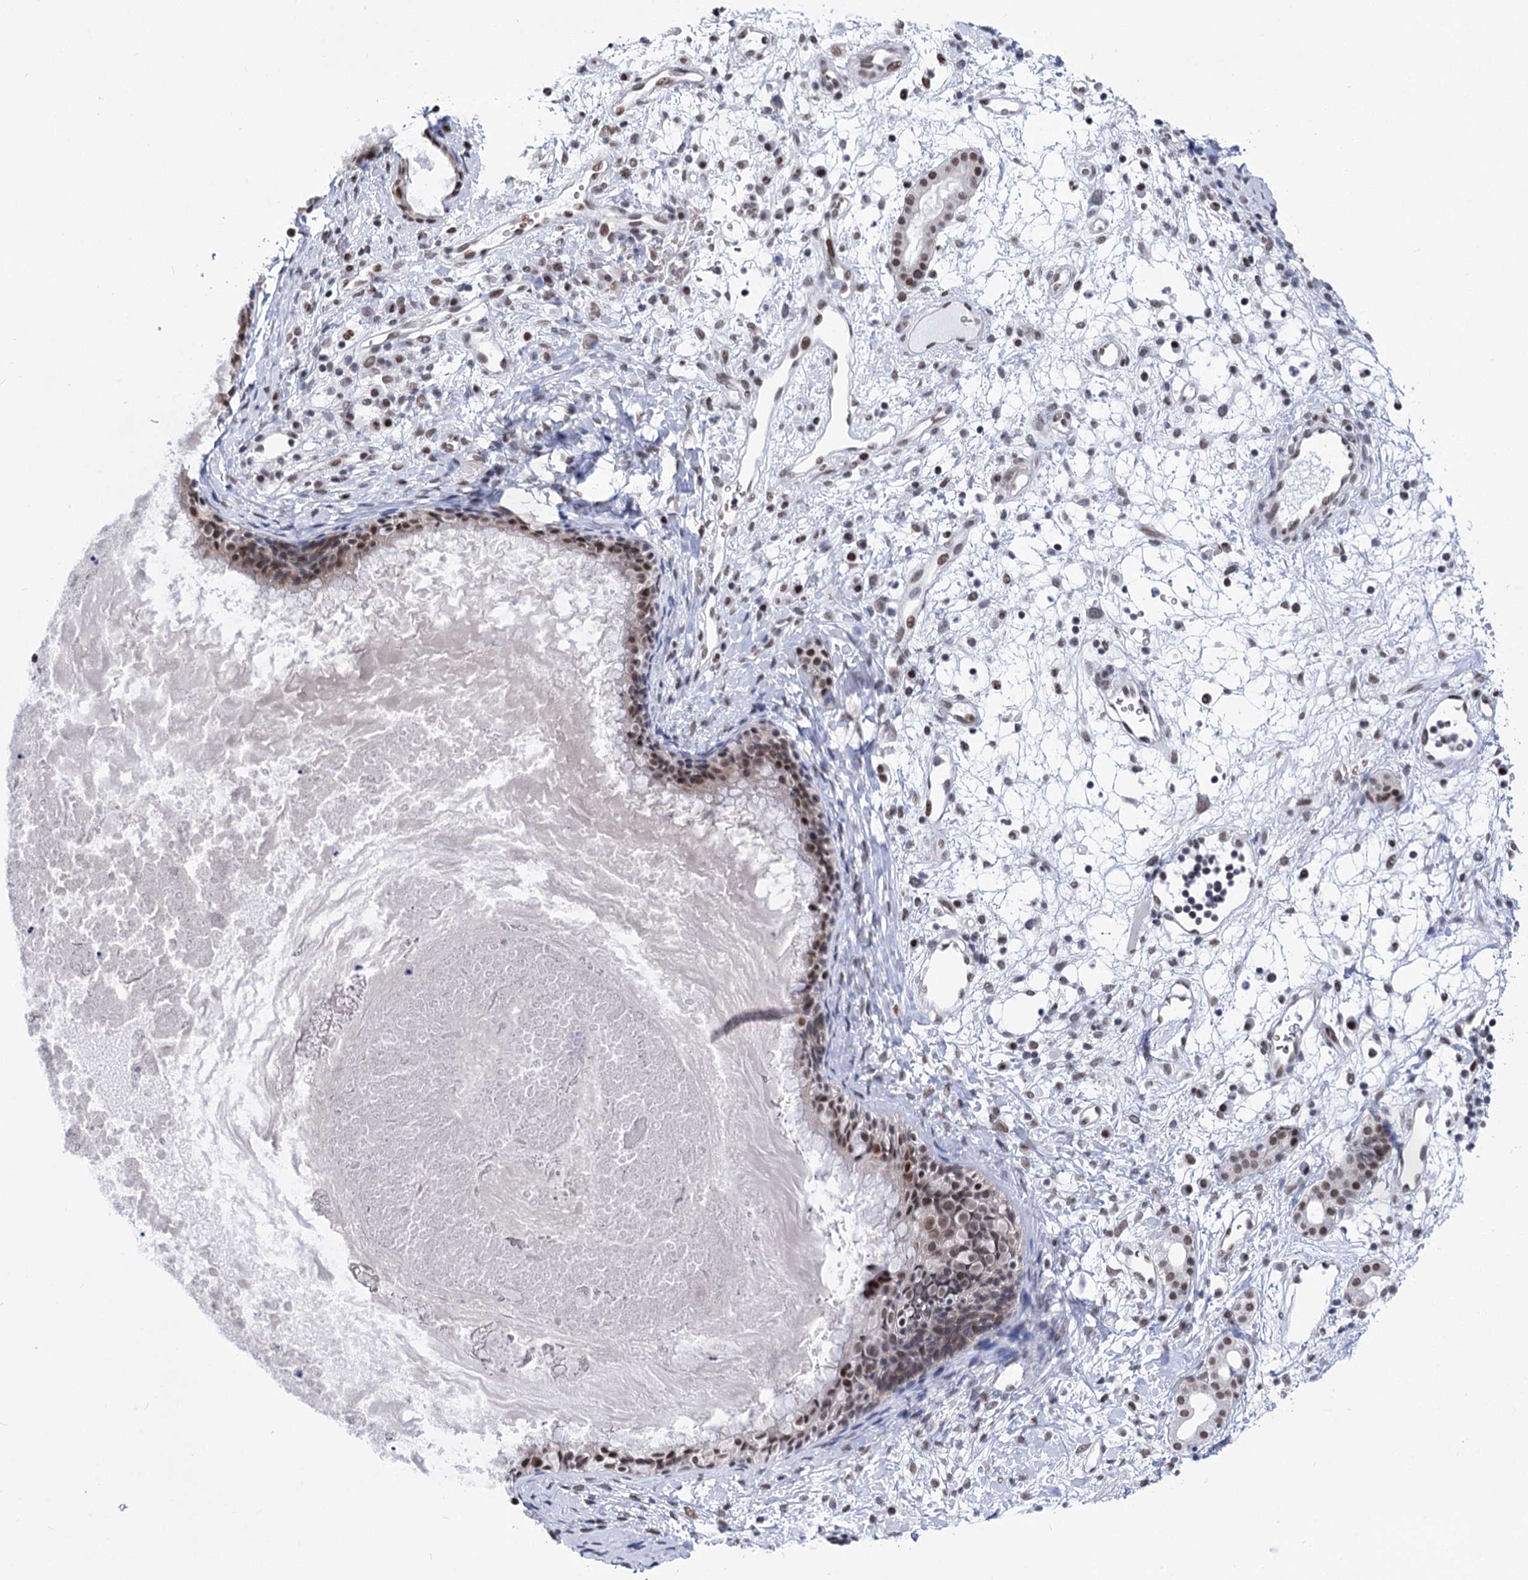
{"staining": {"intensity": "moderate", "quantity": "25%-75%", "location": "nuclear"}, "tissue": "nasopharynx", "cell_type": "Respiratory epithelial cells", "image_type": "normal", "snomed": [{"axis": "morphology", "description": "Normal tissue, NOS"}, {"axis": "topography", "description": "Nasopharynx"}], "caption": "Normal nasopharynx was stained to show a protein in brown. There is medium levels of moderate nuclear staining in about 25%-75% of respiratory epithelial cells.", "gene": "POU4F3", "patient": {"sex": "male", "age": 22}}